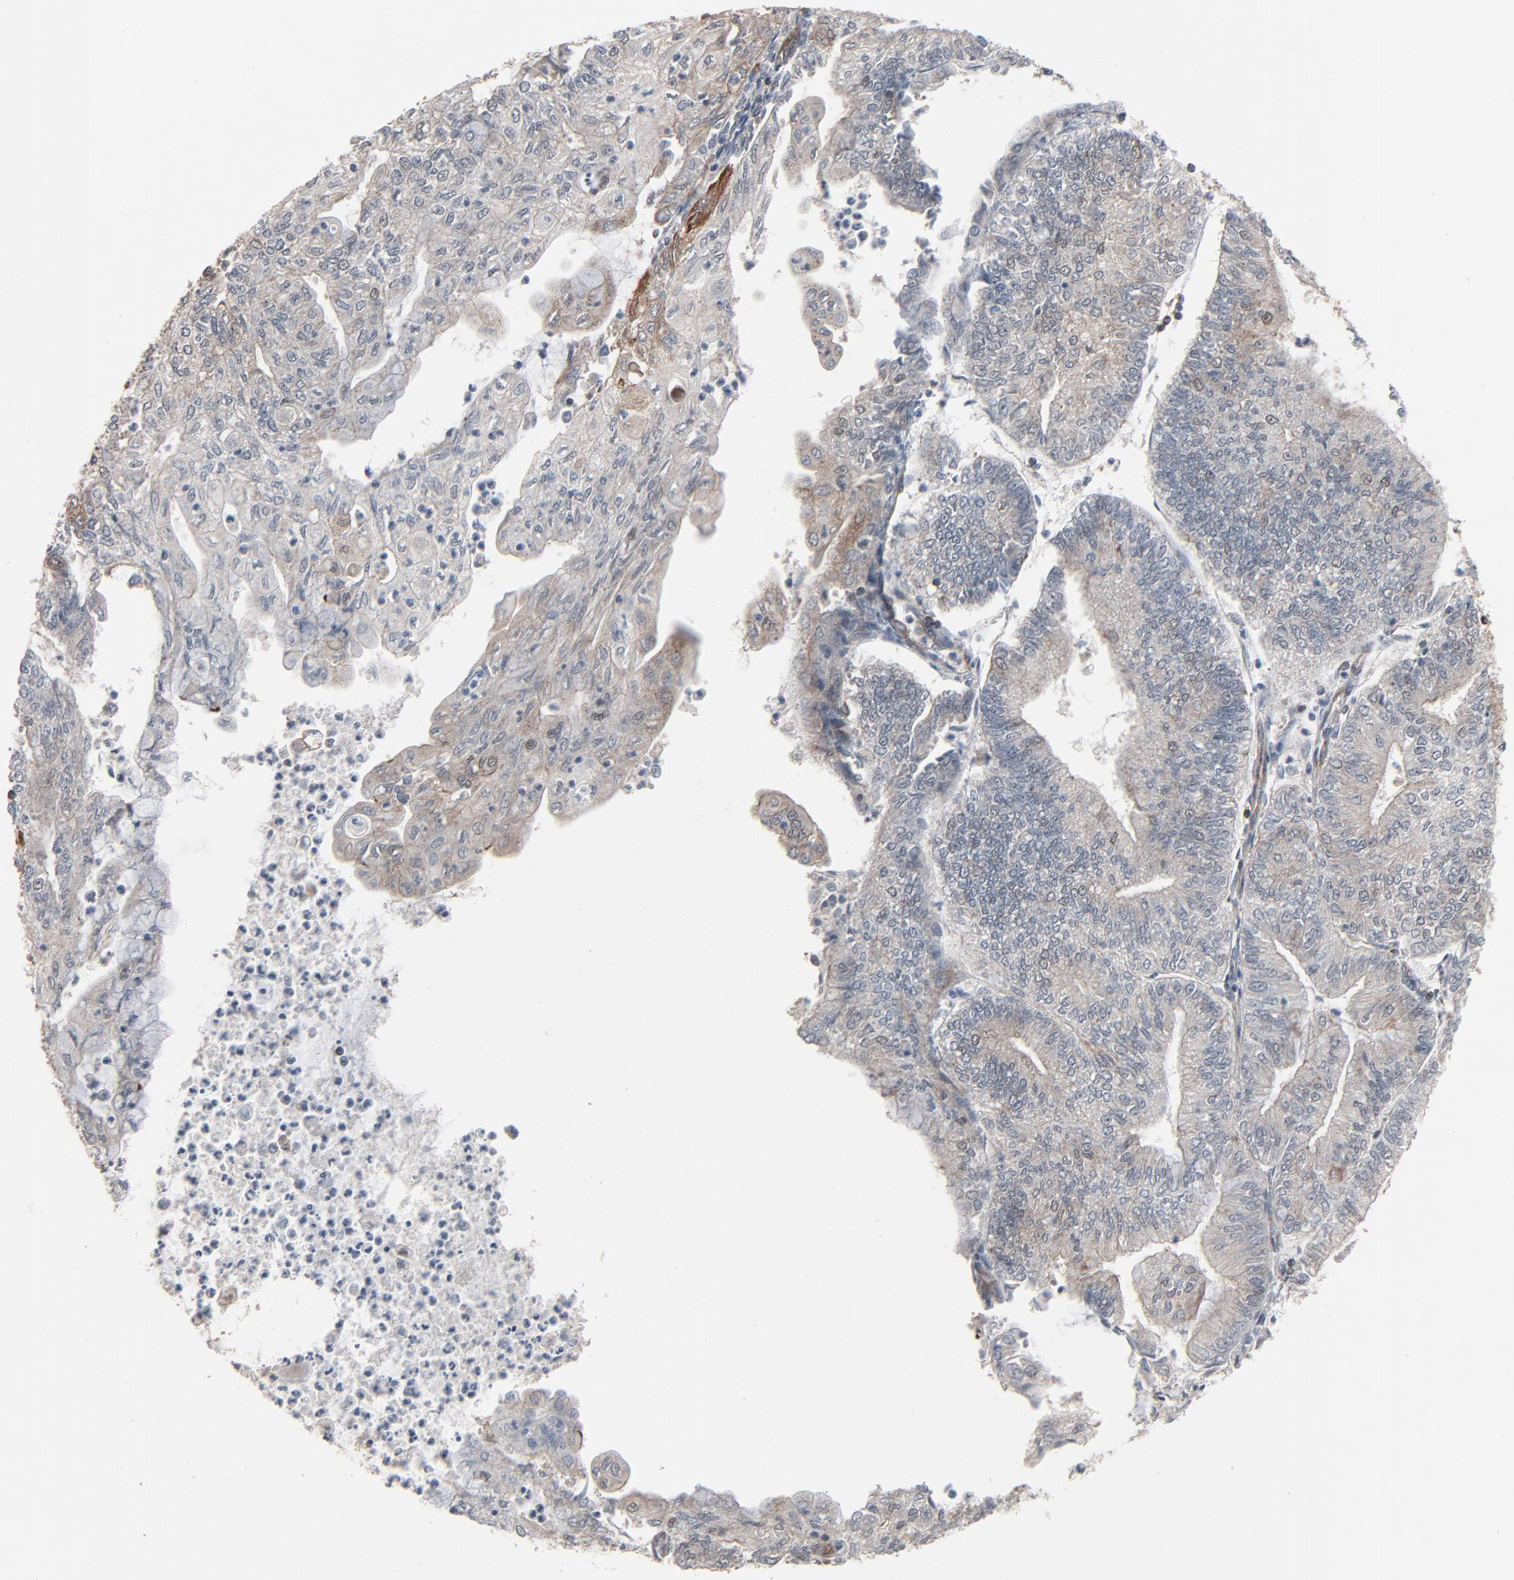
{"staining": {"intensity": "negative", "quantity": "none", "location": "none"}, "tissue": "endometrial cancer", "cell_type": "Tumor cells", "image_type": "cancer", "snomed": [{"axis": "morphology", "description": "Adenocarcinoma, NOS"}, {"axis": "topography", "description": "Endometrium"}], "caption": "Endometrial cancer (adenocarcinoma) was stained to show a protein in brown. There is no significant expression in tumor cells.", "gene": "OPTN", "patient": {"sex": "female", "age": 59}}